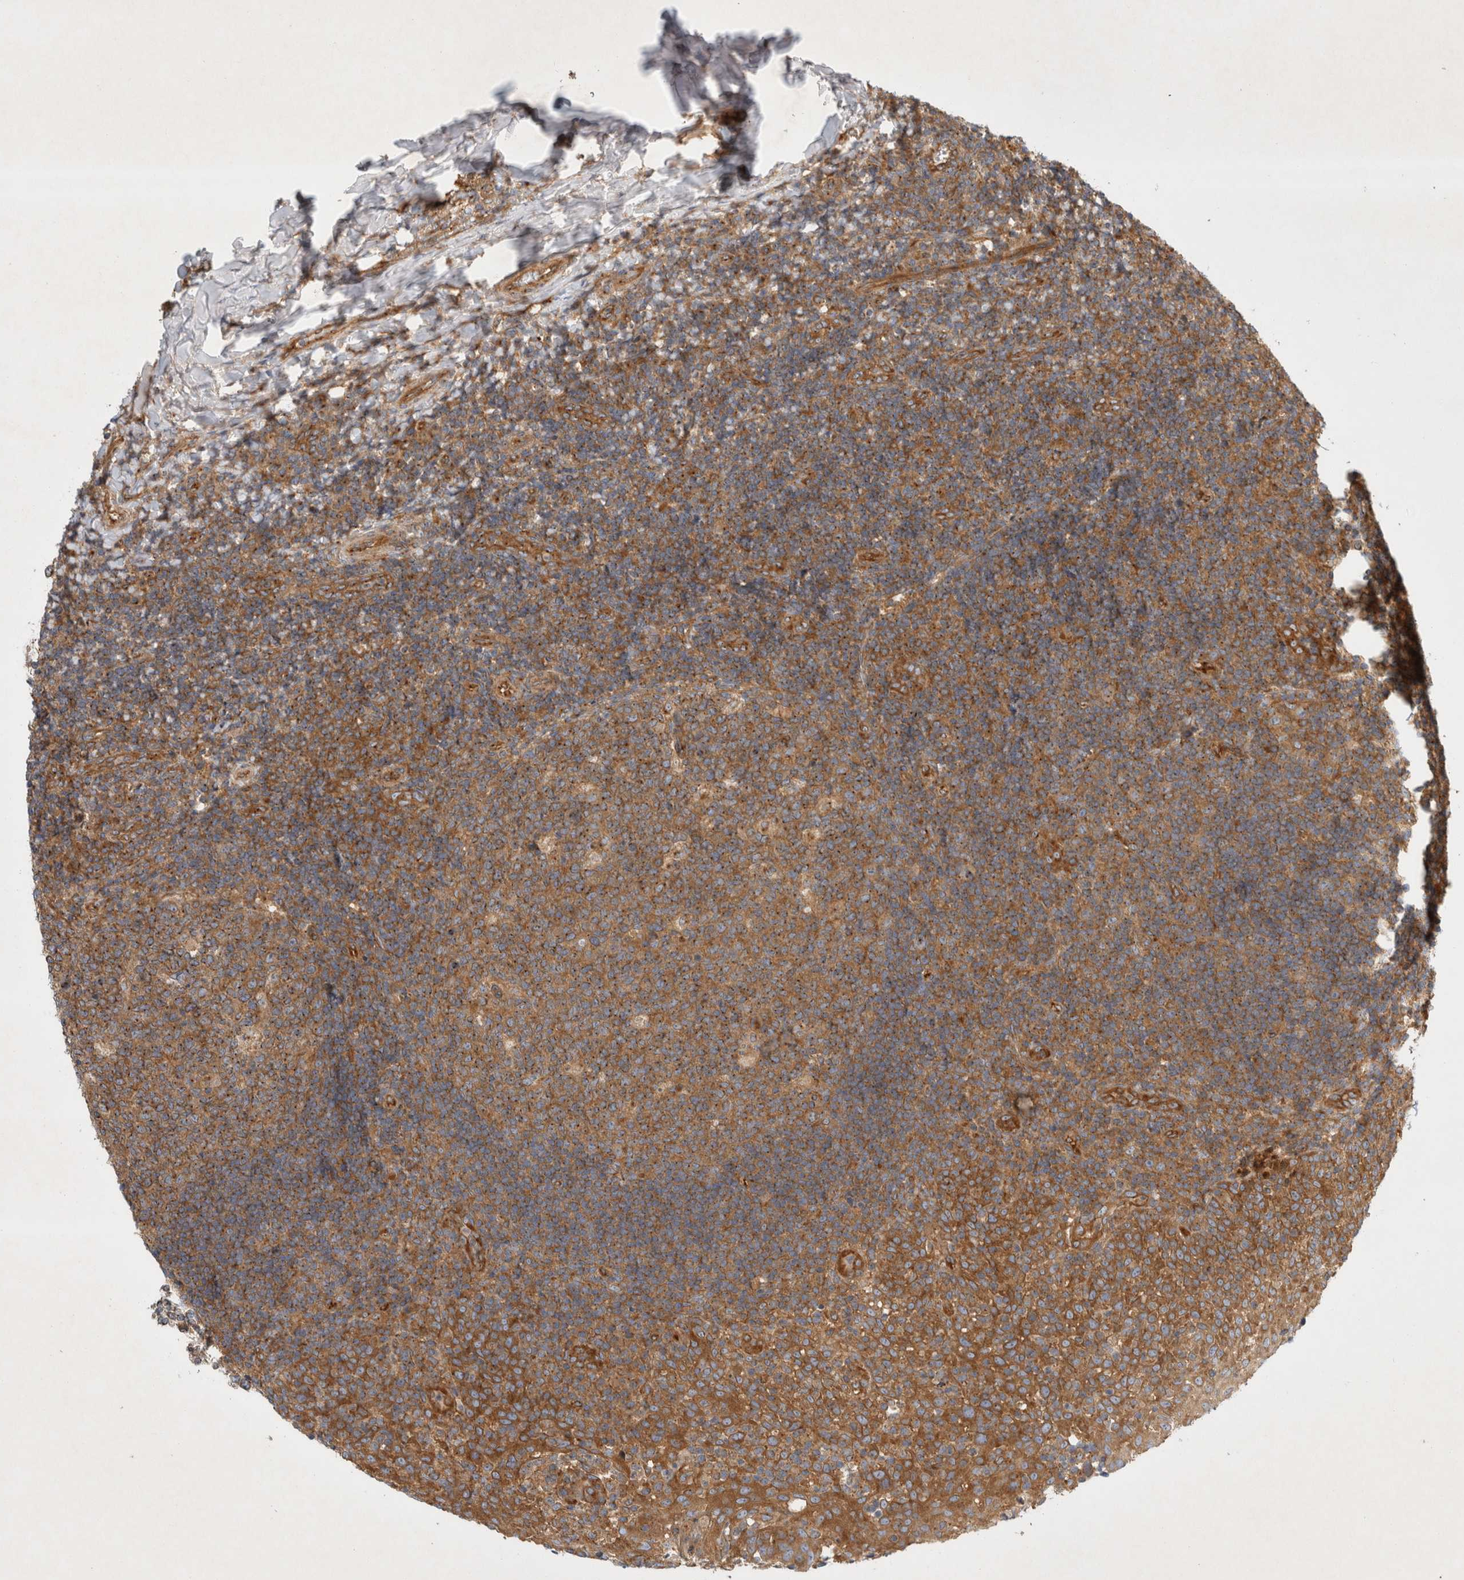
{"staining": {"intensity": "moderate", "quantity": ">75%", "location": "cytoplasmic/membranous"}, "tissue": "tonsil", "cell_type": "Germinal center cells", "image_type": "normal", "snomed": [{"axis": "morphology", "description": "Normal tissue, NOS"}, {"axis": "topography", "description": "Tonsil"}], "caption": "An immunohistochemistry image of unremarkable tissue is shown. Protein staining in brown labels moderate cytoplasmic/membranous positivity in tonsil within germinal center cells.", "gene": "GPR150", "patient": {"sex": "female", "age": 19}}